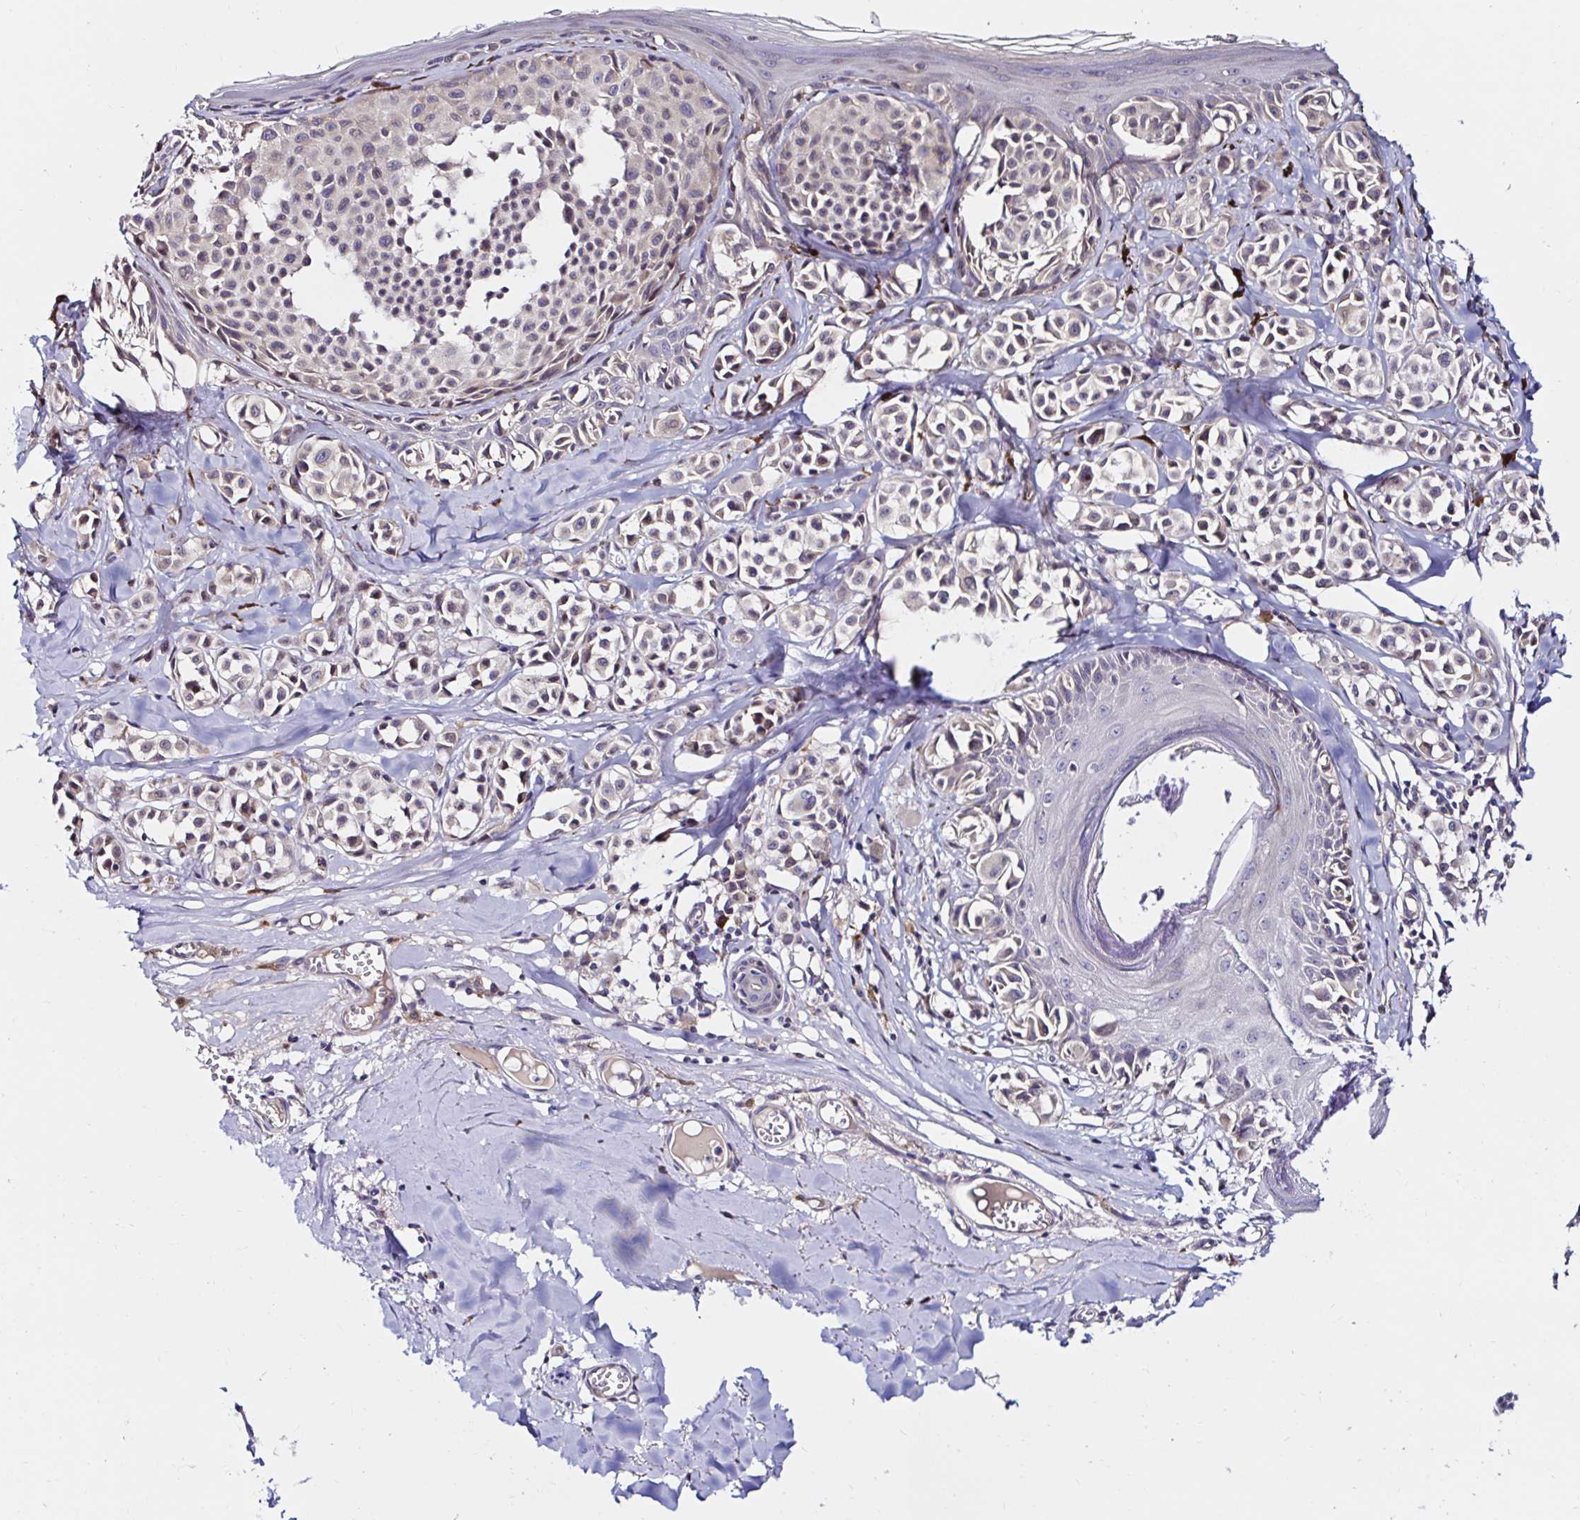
{"staining": {"intensity": "weak", "quantity": "<25%", "location": "cytoplasmic/membranous"}, "tissue": "melanoma", "cell_type": "Tumor cells", "image_type": "cancer", "snomed": [{"axis": "morphology", "description": "Malignant melanoma, NOS"}, {"axis": "topography", "description": "Skin"}], "caption": "Immunohistochemistry (IHC) photomicrograph of malignant melanoma stained for a protein (brown), which displays no positivity in tumor cells.", "gene": "VSIG2", "patient": {"sex": "female", "age": 43}}